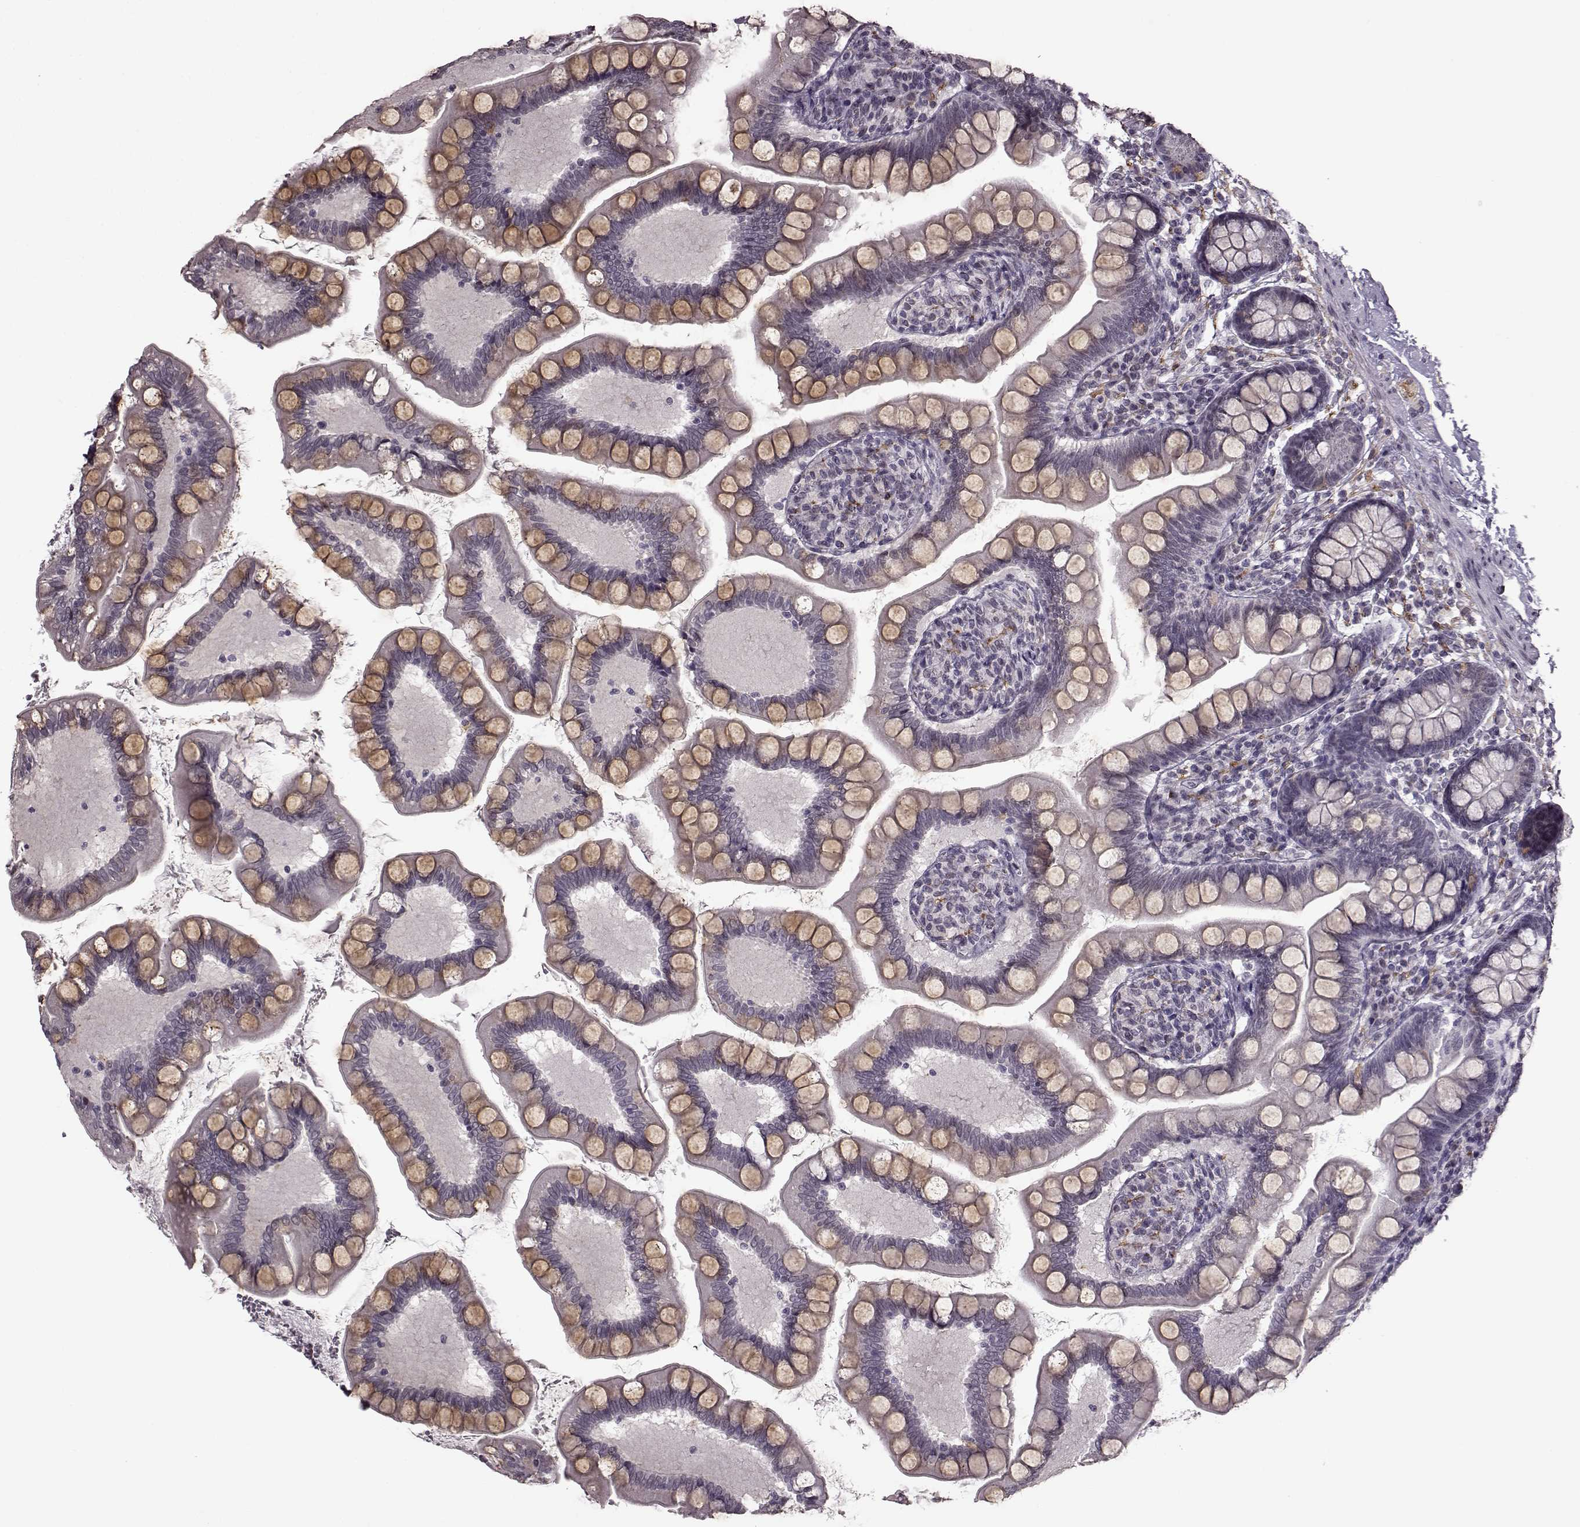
{"staining": {"intensity": "weak", "quantity": "<25%", "location": "cytoplasmic/membranous"}, "tissue": "small intestine", "cell_type": "Glandular cells", "image_type": "normal", "snomed": [{"axis": "morphology", "description": "Normal tissue, NOS"}, {"axis": "topography", "description": "Small intestine"}], "caption": "This micrograph is of normal small intestine stained with IHC to label a protein in brown with the nuclei are counter-stained blue. There is no positivity in glandular cells.", "gene": "STX1A", "patient": {"sex": "female", "age": 56}}